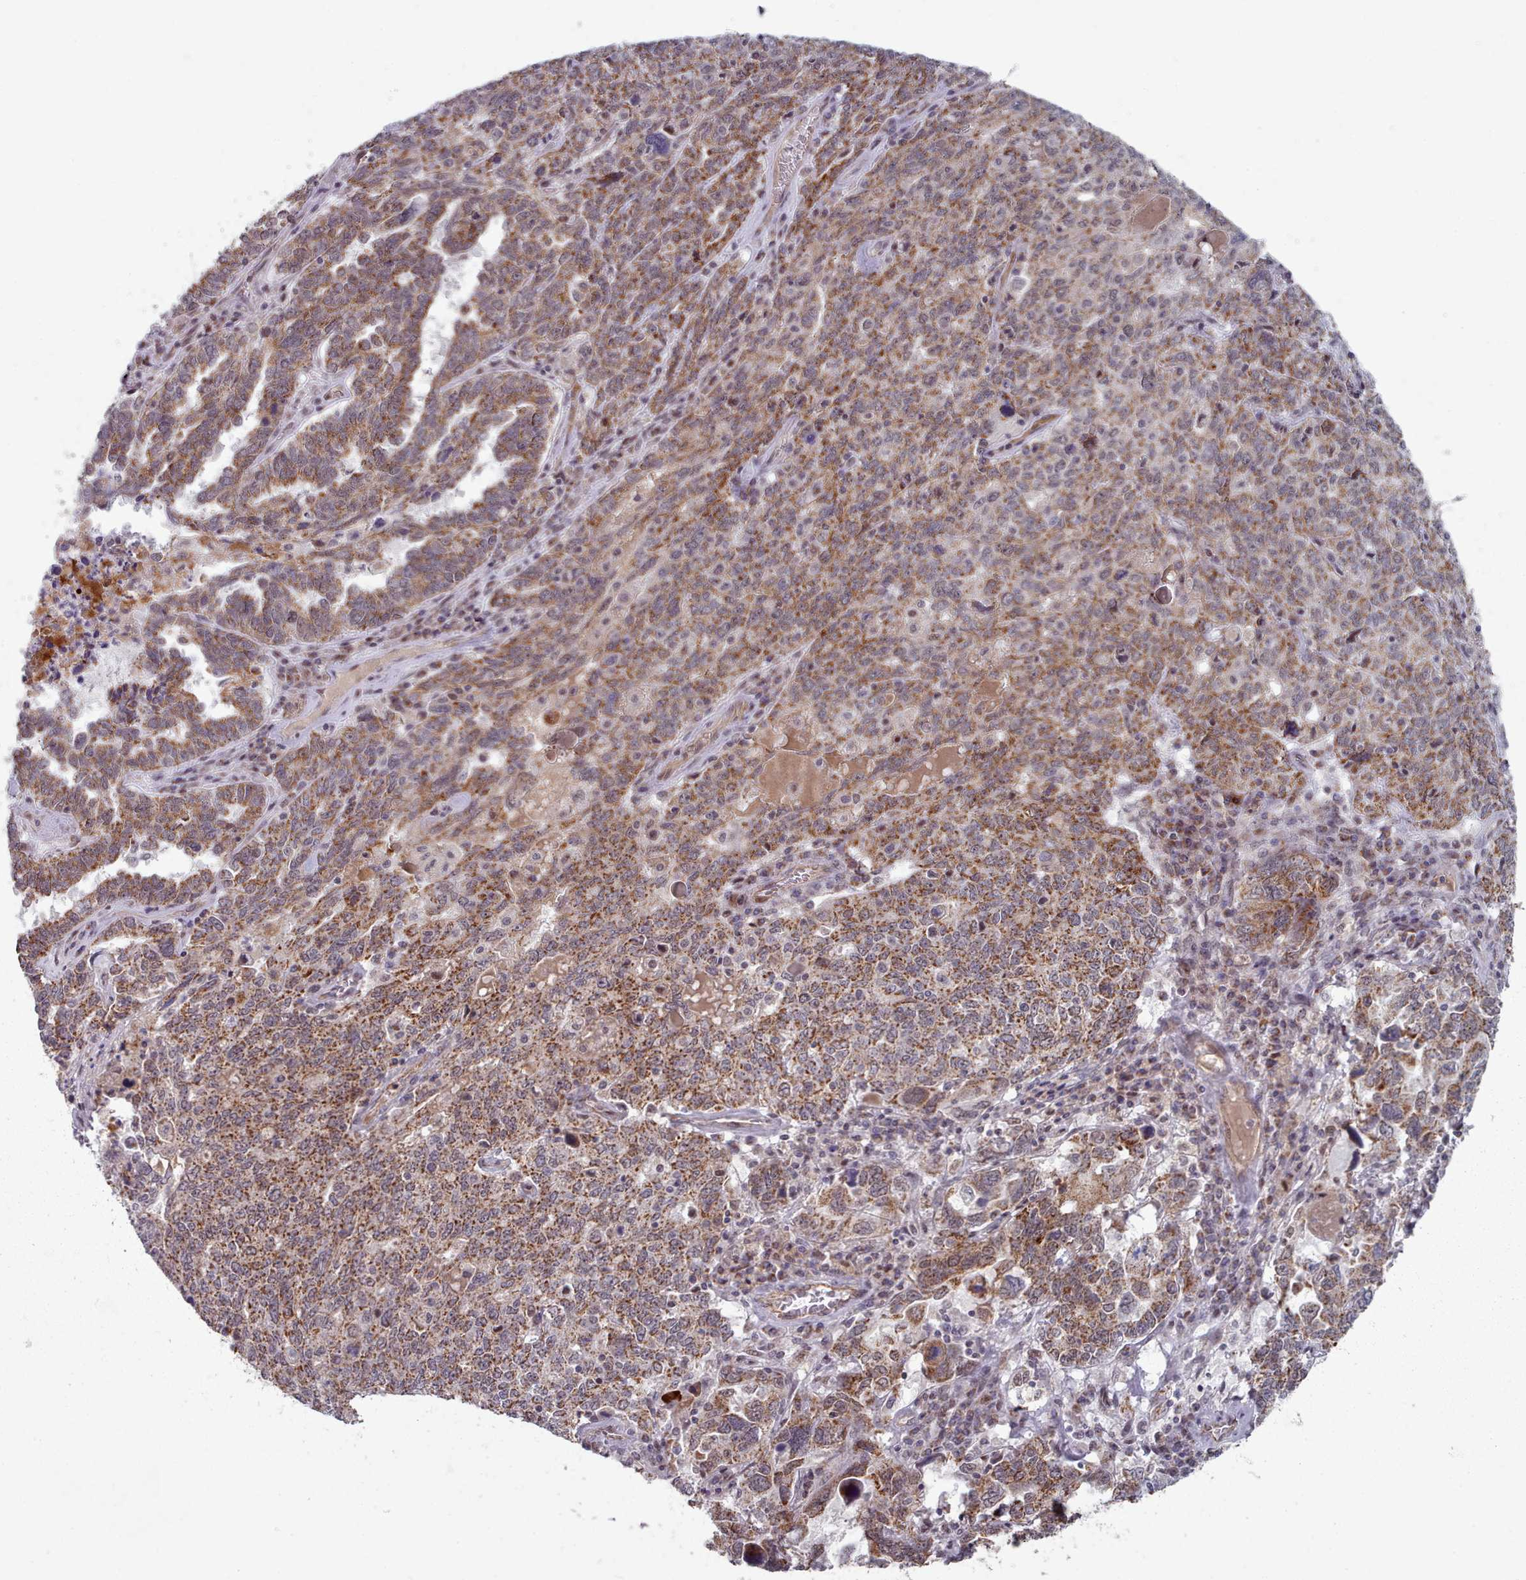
{"staining": {"intensity": "strong", "quantity": ">75%", "location": "cytoplasmic/membranous"}, "tissue": "ovarian cancer", "cell_type": "Tumor cells", "image_type": "cancer", "snomed": [{"axis": "morphology", "description": "Carcinoma, endometroid"}, {"axis": "topography", "description": "Ovary"}], "caption": "Human ovarian cancer (endometroid carcinoma) stained with a brown dye exhibits strong cytoplasmic/membranous positive expression in about >75% of tumor cells.", "gene": "TRARG1", "patient": {"sex": "female", "age": 62}}